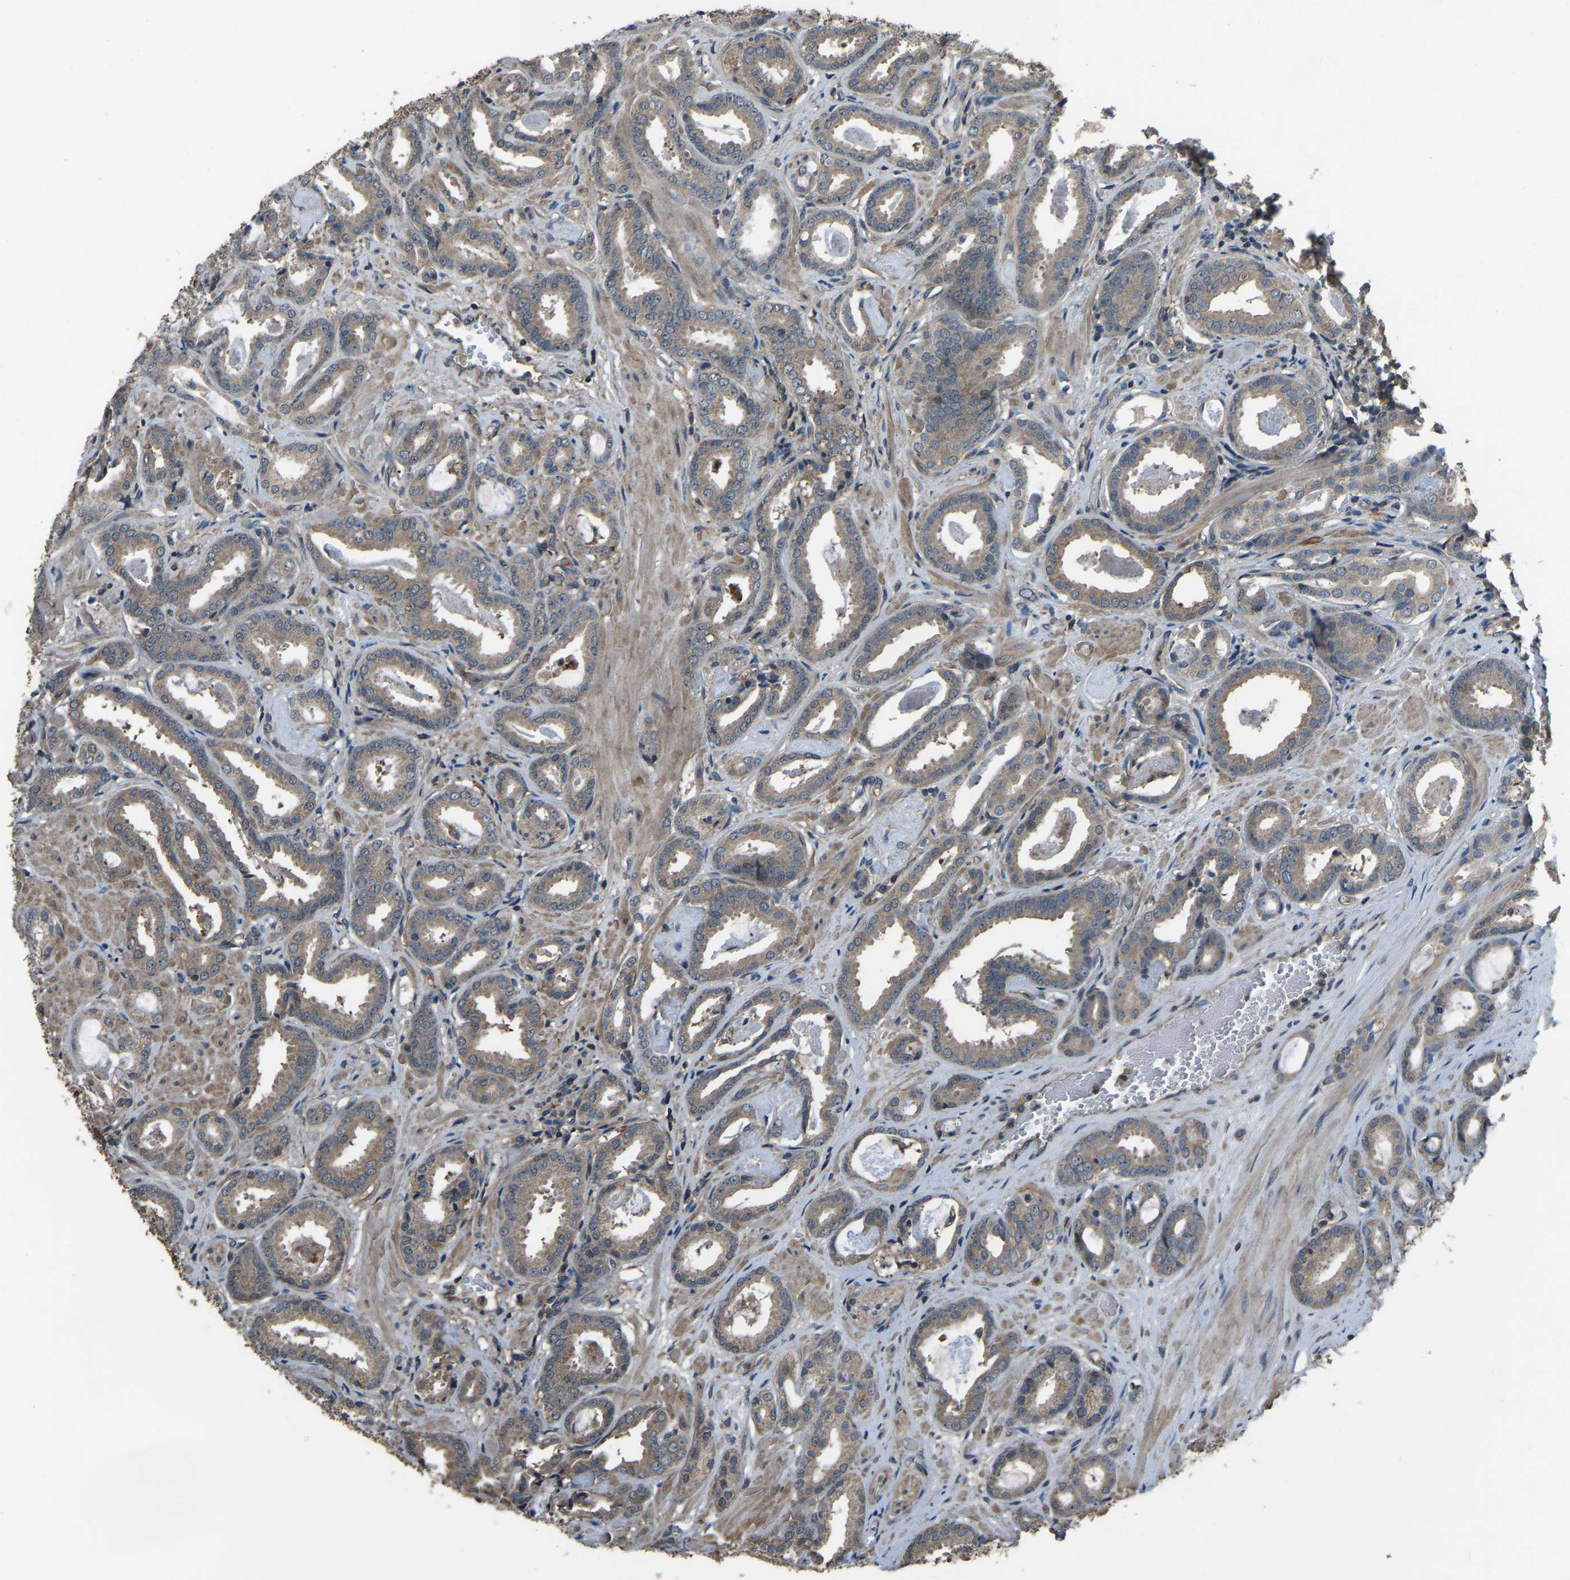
{"staining": {"intensity": "weak", "quantity": "<25%", "location": "cytoplasmic/membranous"}, "tissue": "prostate cancer", "cell_type": "Tumor cells", "image_type": "cancer", "snomed": [{"axis": "morphology", "description": "Adenocarcinoma, Low grade"}, {"axis": "topography", "description": "Prostate"}], "caption": "A micrograph of human prostate cancer (low-grade adenocarcinoma) is negative for staining in tumor cells.", "gene": "SLC4A2", "patient": {"sex": "male", "age": 53}}